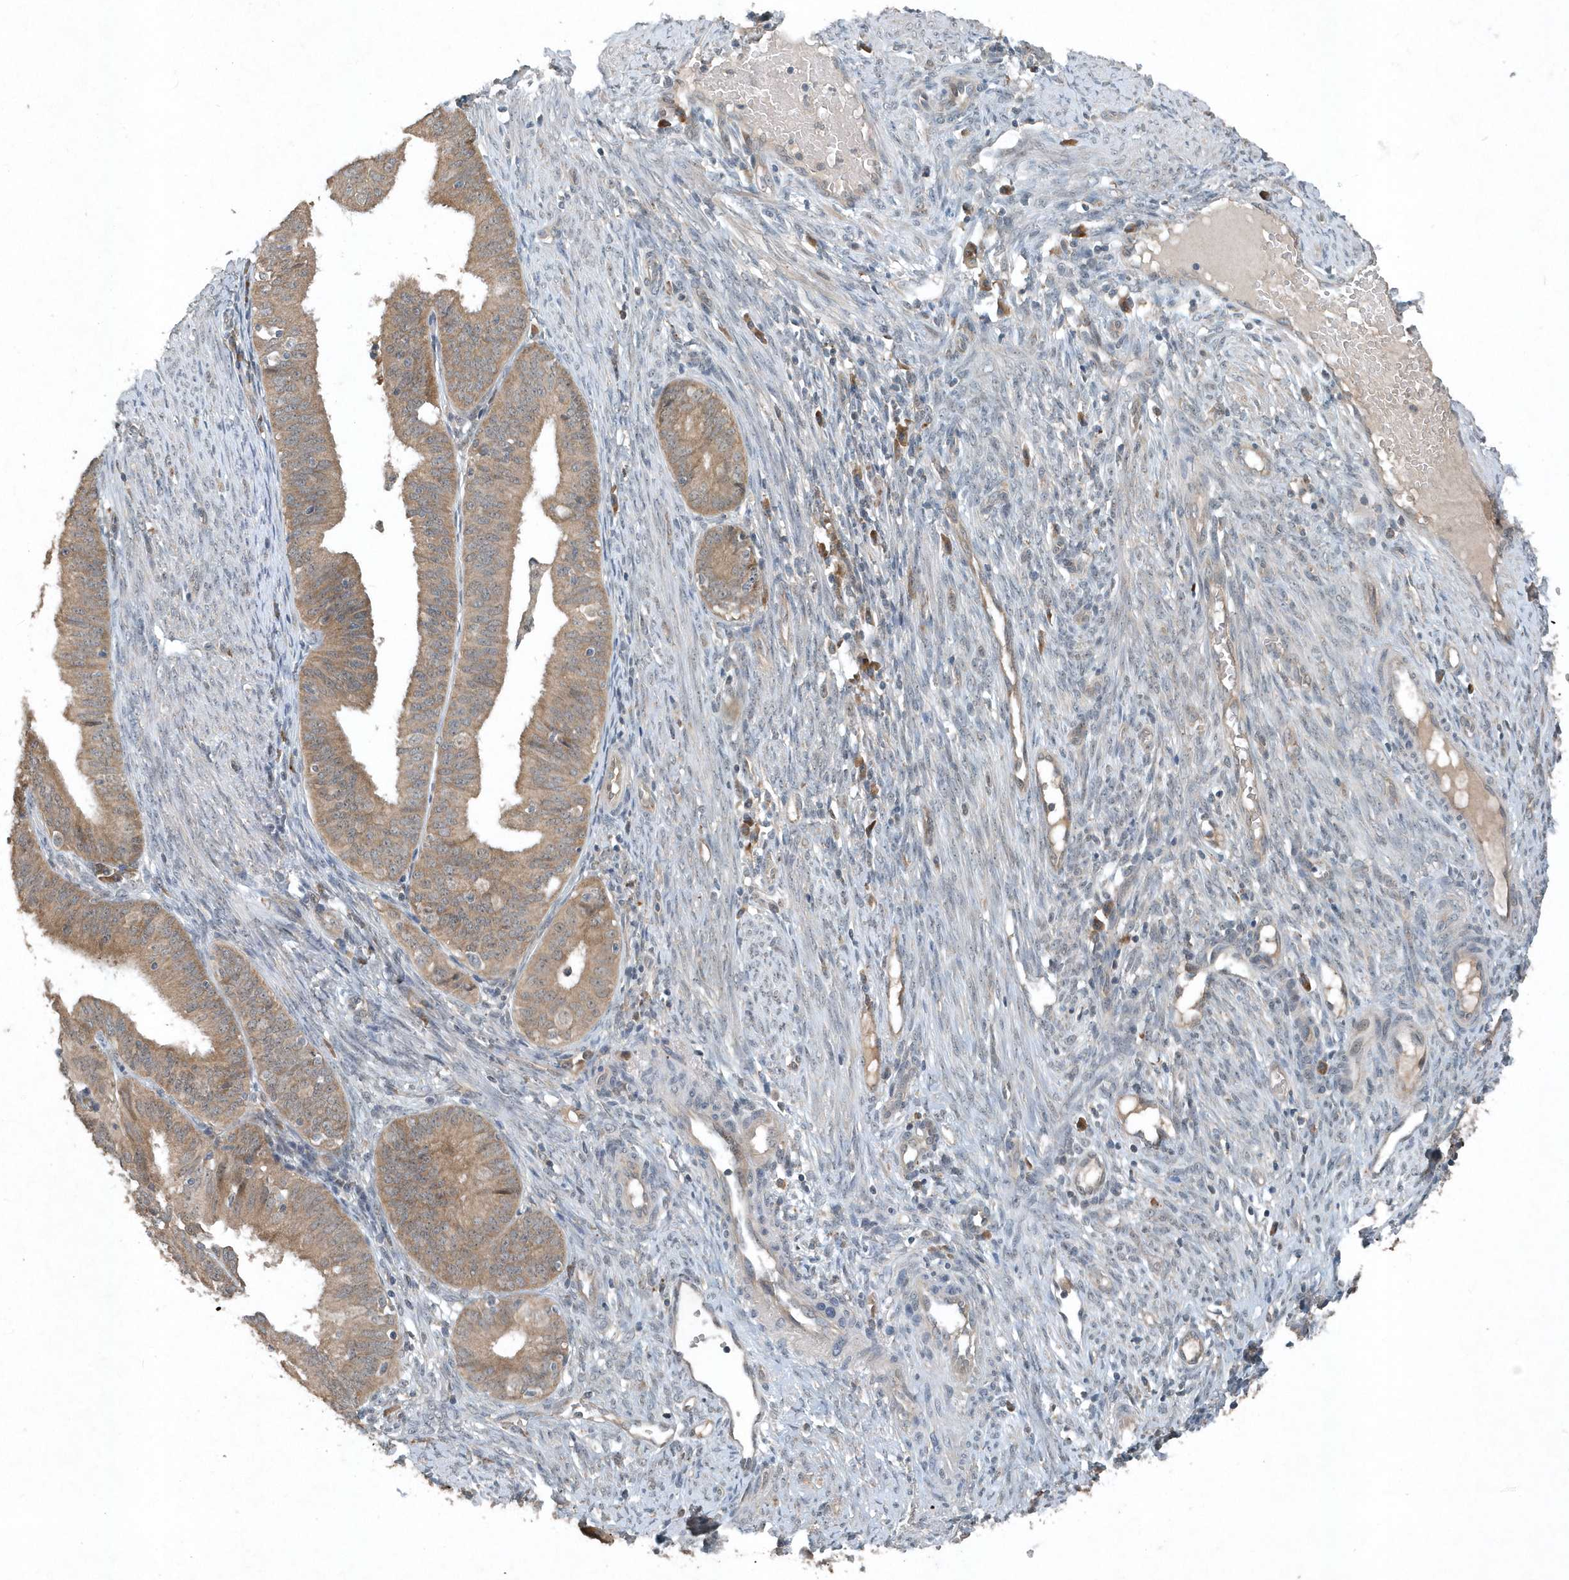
{"staining": {"intensity": "weak", "quantity": ">75%", "location": "cytoplasmic/membranous"}, "tissue": "endometrial cancer", "cell_type": "Tumor cells", "image_type": "cancer", "snomed": [{"axis": "morphology", "description": "Adenocarcinoma, NOS"}, {"axis": "topography", "description": "Endometrium"}], "caption": "Protein staining shows weak cytoplasmic/membranous positivity in approximately >75% of tumor cells in endometrial cancer (adenocarcinoma). (IHC, brightfield microscopy, high magnification).", "gene": "SCFD2", "patient": {"sex": "female", "age": 51}}